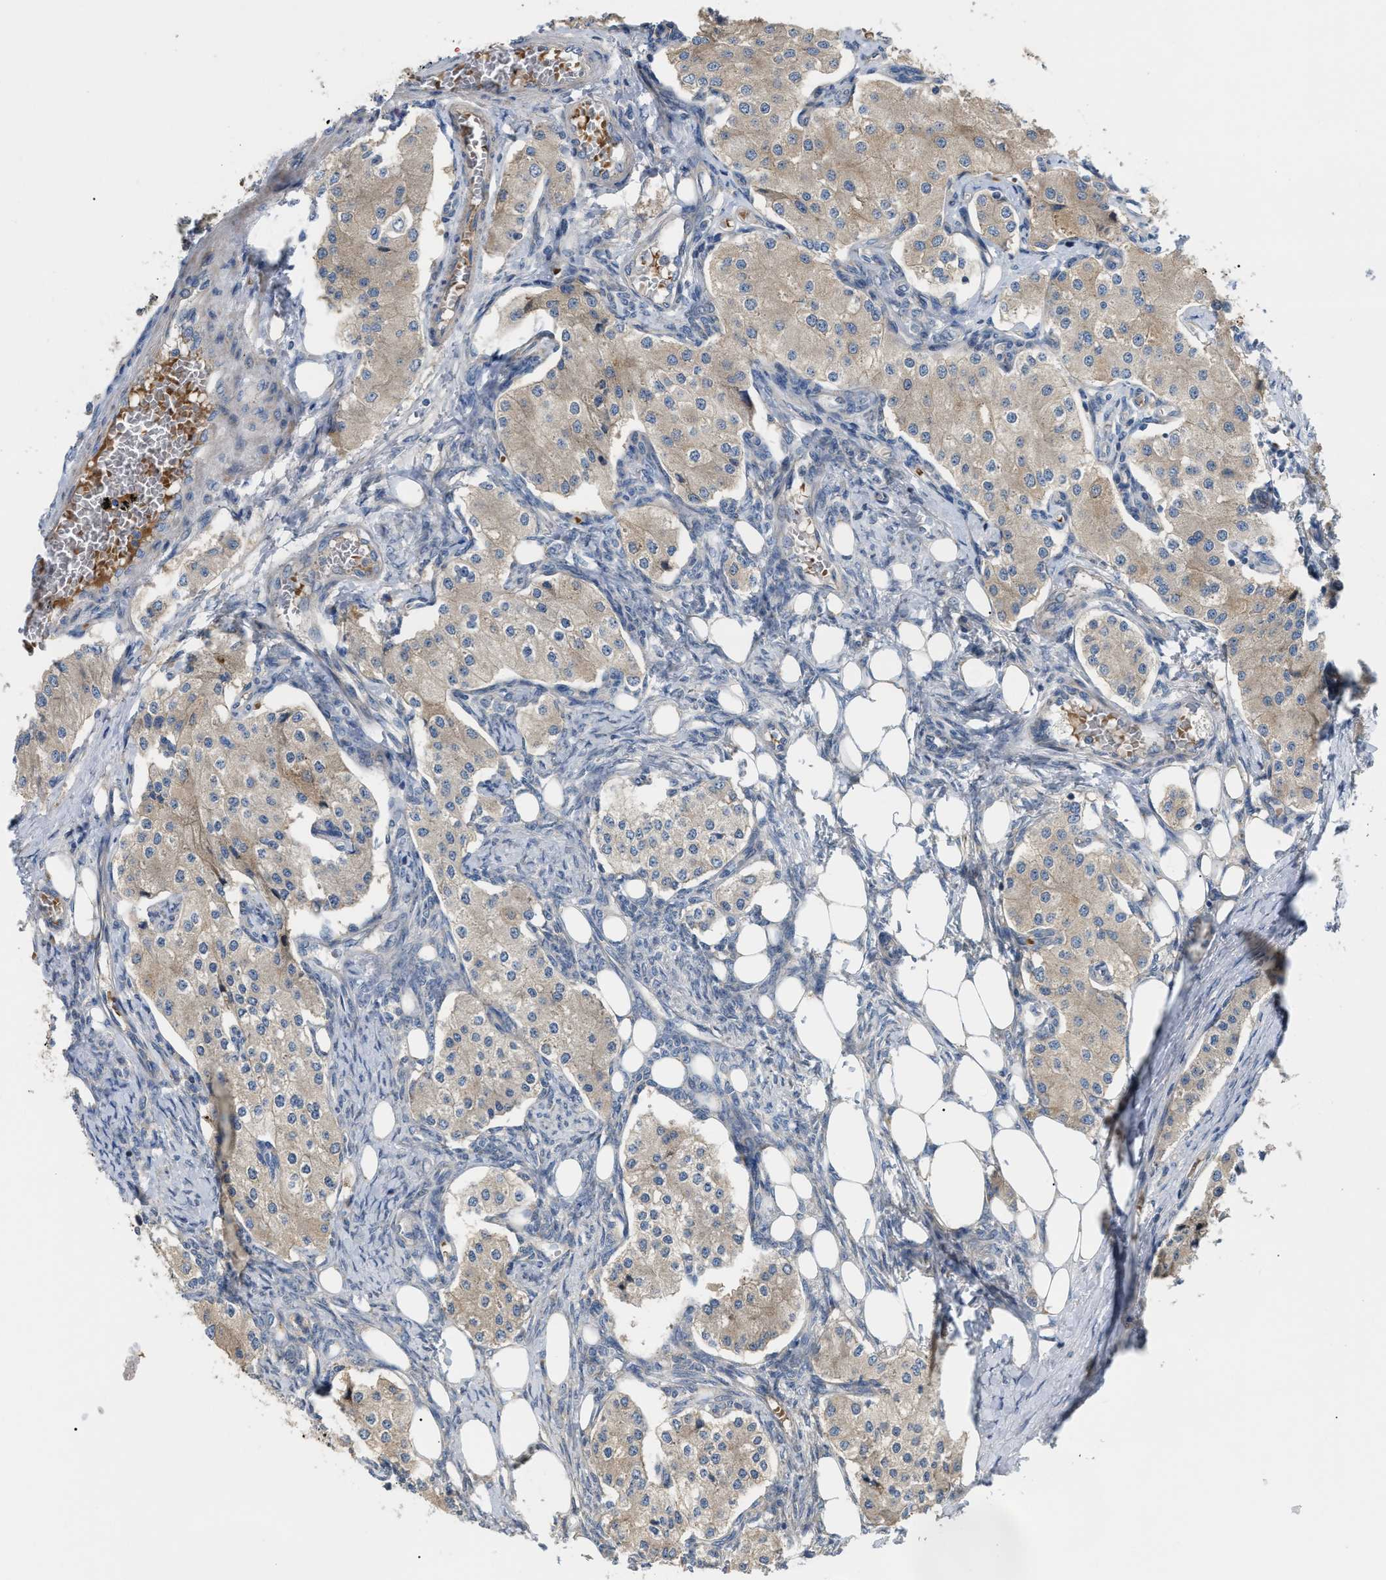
{"staining": {"intensity": "weak", "quantity": "25%-75%", "location": "cytoplasmic/membranous"}, "tissue": "carcinoid", "cell_type": "Tumor cells", "image_type": "cancer", "snomed": [{"axis": "morphology", "description": "Carcinoid, malignant, NOS"}, {"axis": "topography", "description": "Colon"}], "caption": "Approximately 25%-75% of tumor cells in human malignant carcinoid display weak cytoplasmic/membranous protein expression as visualized by brown immunohistochemical staining.", "gene": "DHX58", "patient": {"sex": "female", "age": 52}}